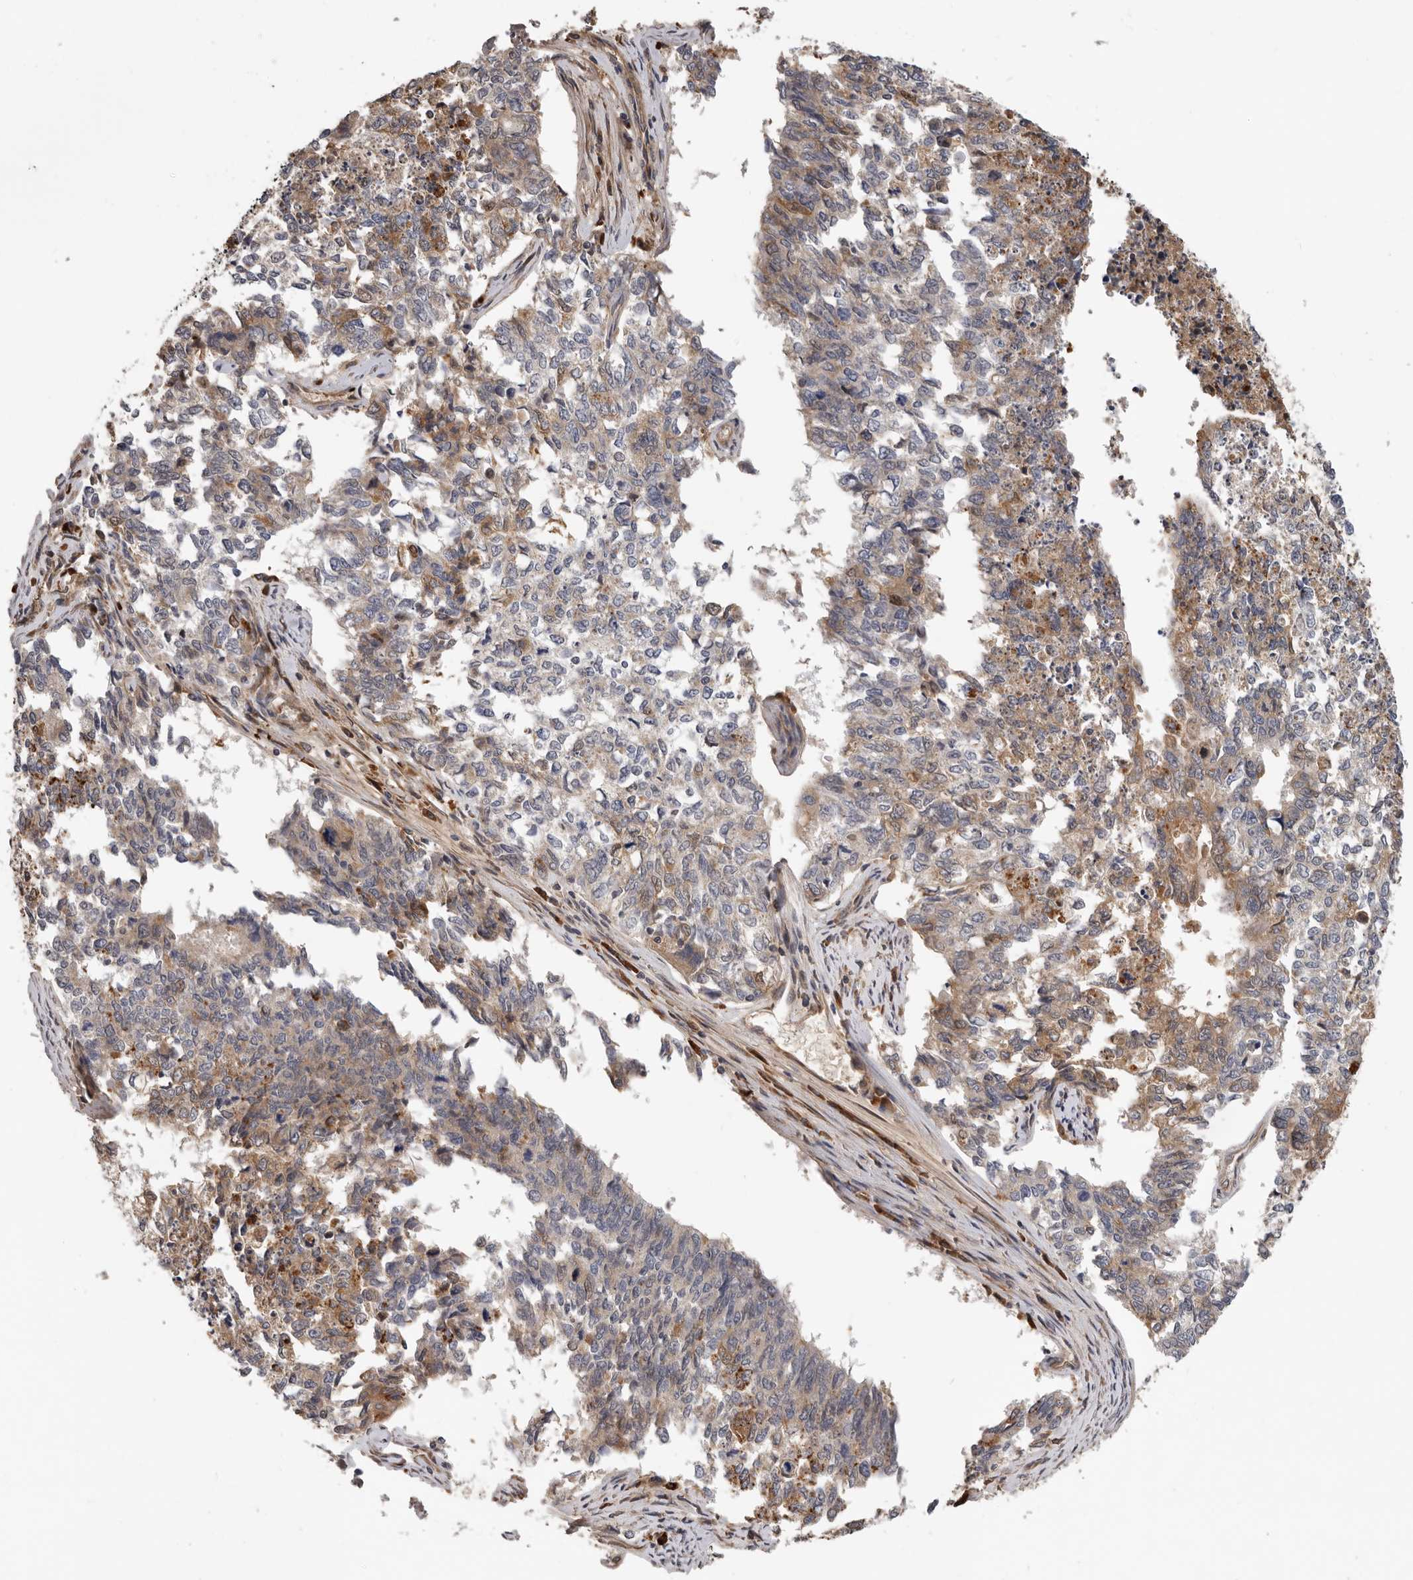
{"staining": {"intensity": "moderate", "quantity": "25%-75%", "location": "cytoplasmic/membranous"}, "tissue": "cervical cancer", "cell_type": "Tumor cells", "image_type": "cancer", "snomed": [{"axis": "morphology", "description": "Squamous cell carcinoma, NOS"}, {"axis": "topography", "description": "Cervix"}], "caption": "This is a micrograph of immunohistochemistry staining of cervical cancer (squamous cell carcinoma), which shows moderate staining in the cytoplasmic/membranous of tumor cells.", "gene": "RNF157", "patient": {"sex": "female", "age": 63}}